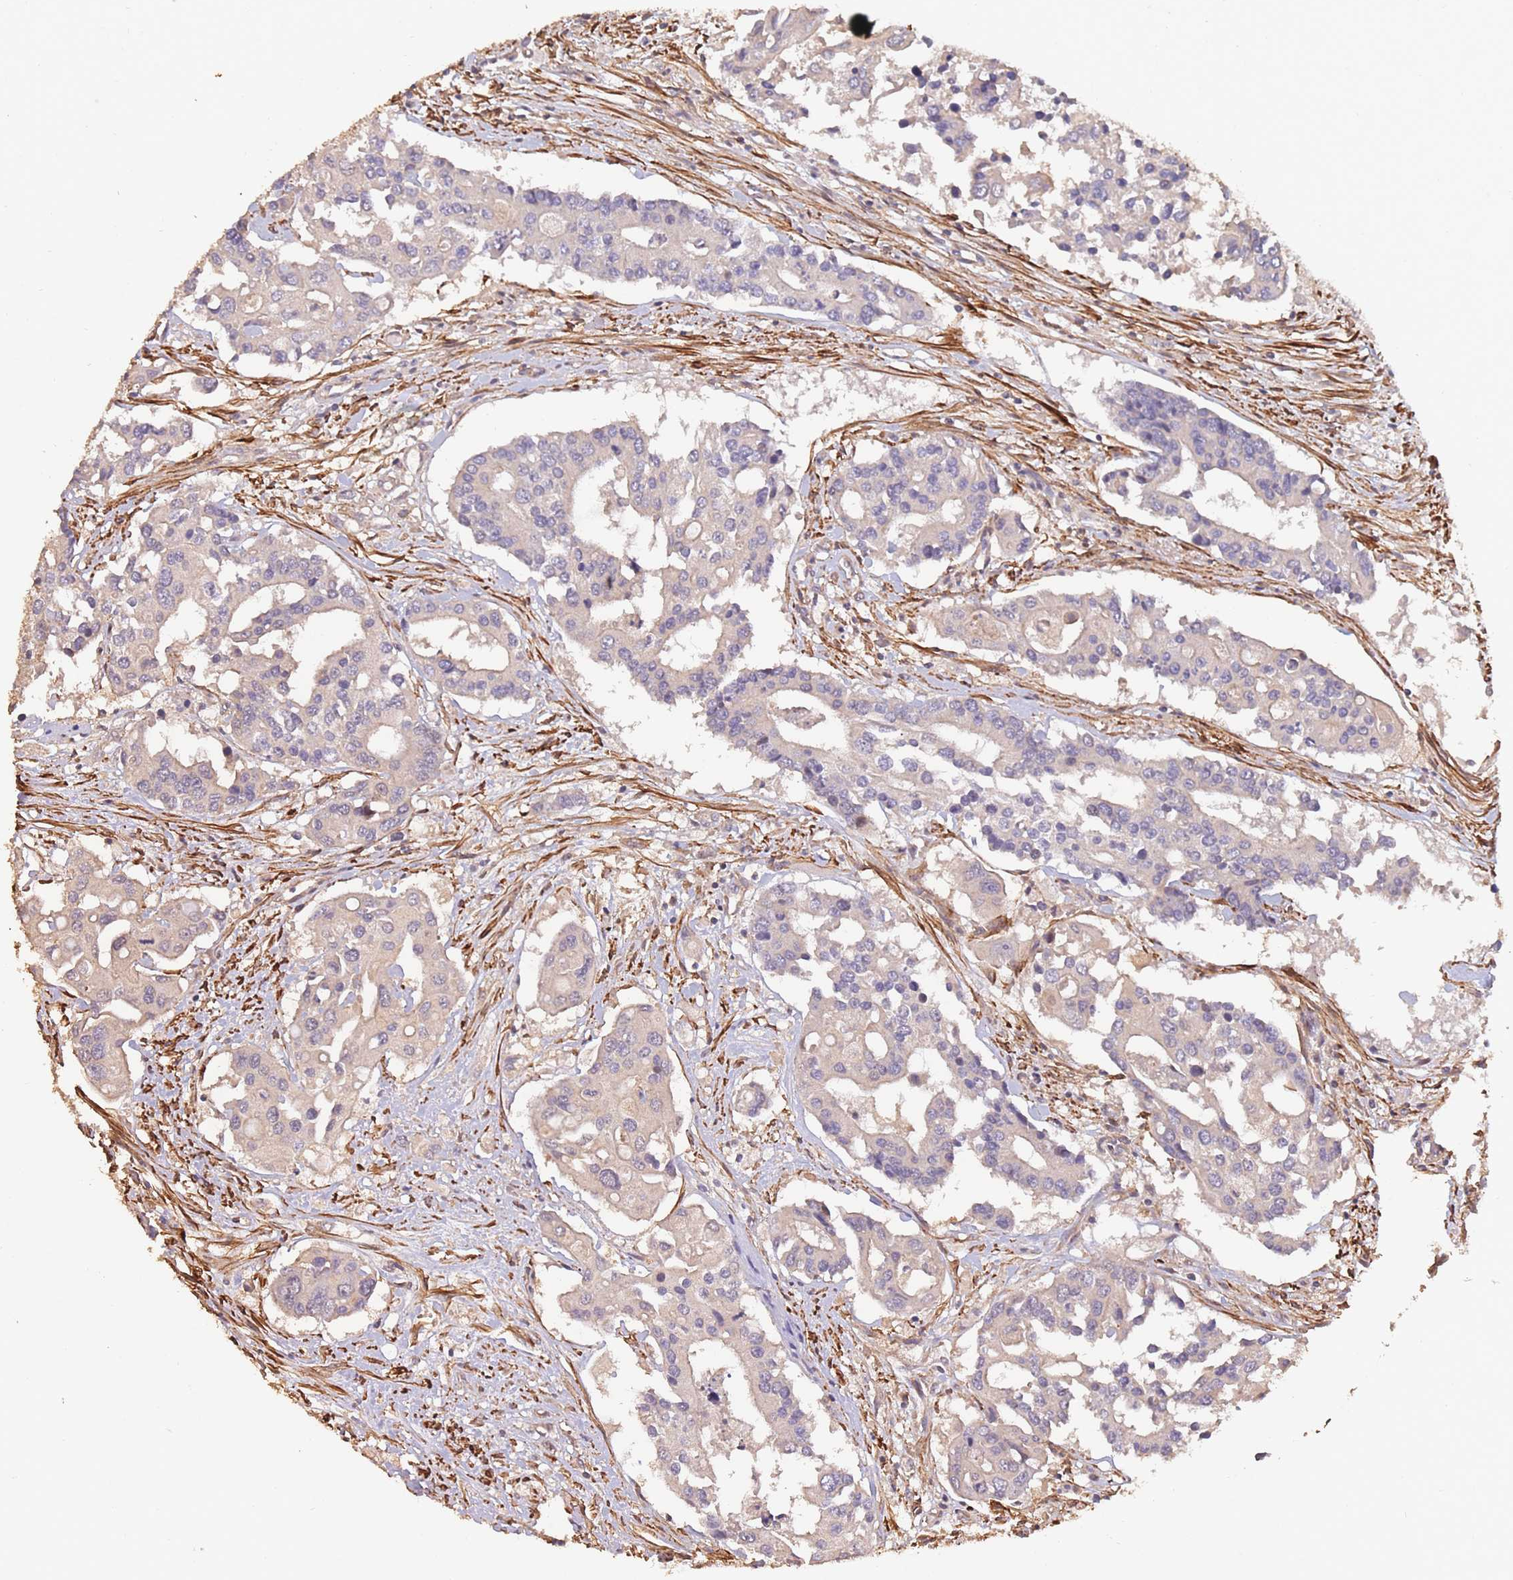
{"staining": {"intensity": "negative", "quantity": "none", "location": "none"}, "tissue": "colorectal cancer", "cell_type": "Tumor cells", "image_type": "cancer", "snomed": [{"axis": "morphology", "description": "Adenocarcinoma, NOS"}, {"axis": "topography", "description": "Colon"}], "caption": "High magnification brightfield microscopy of colorectal cancer stained with DAB (brown) and counterstained with hematoxylin (blue): tumor cells show no significant staining.", "gene": "NLRC4", "patient": {"sex": "male", "age": 77}}